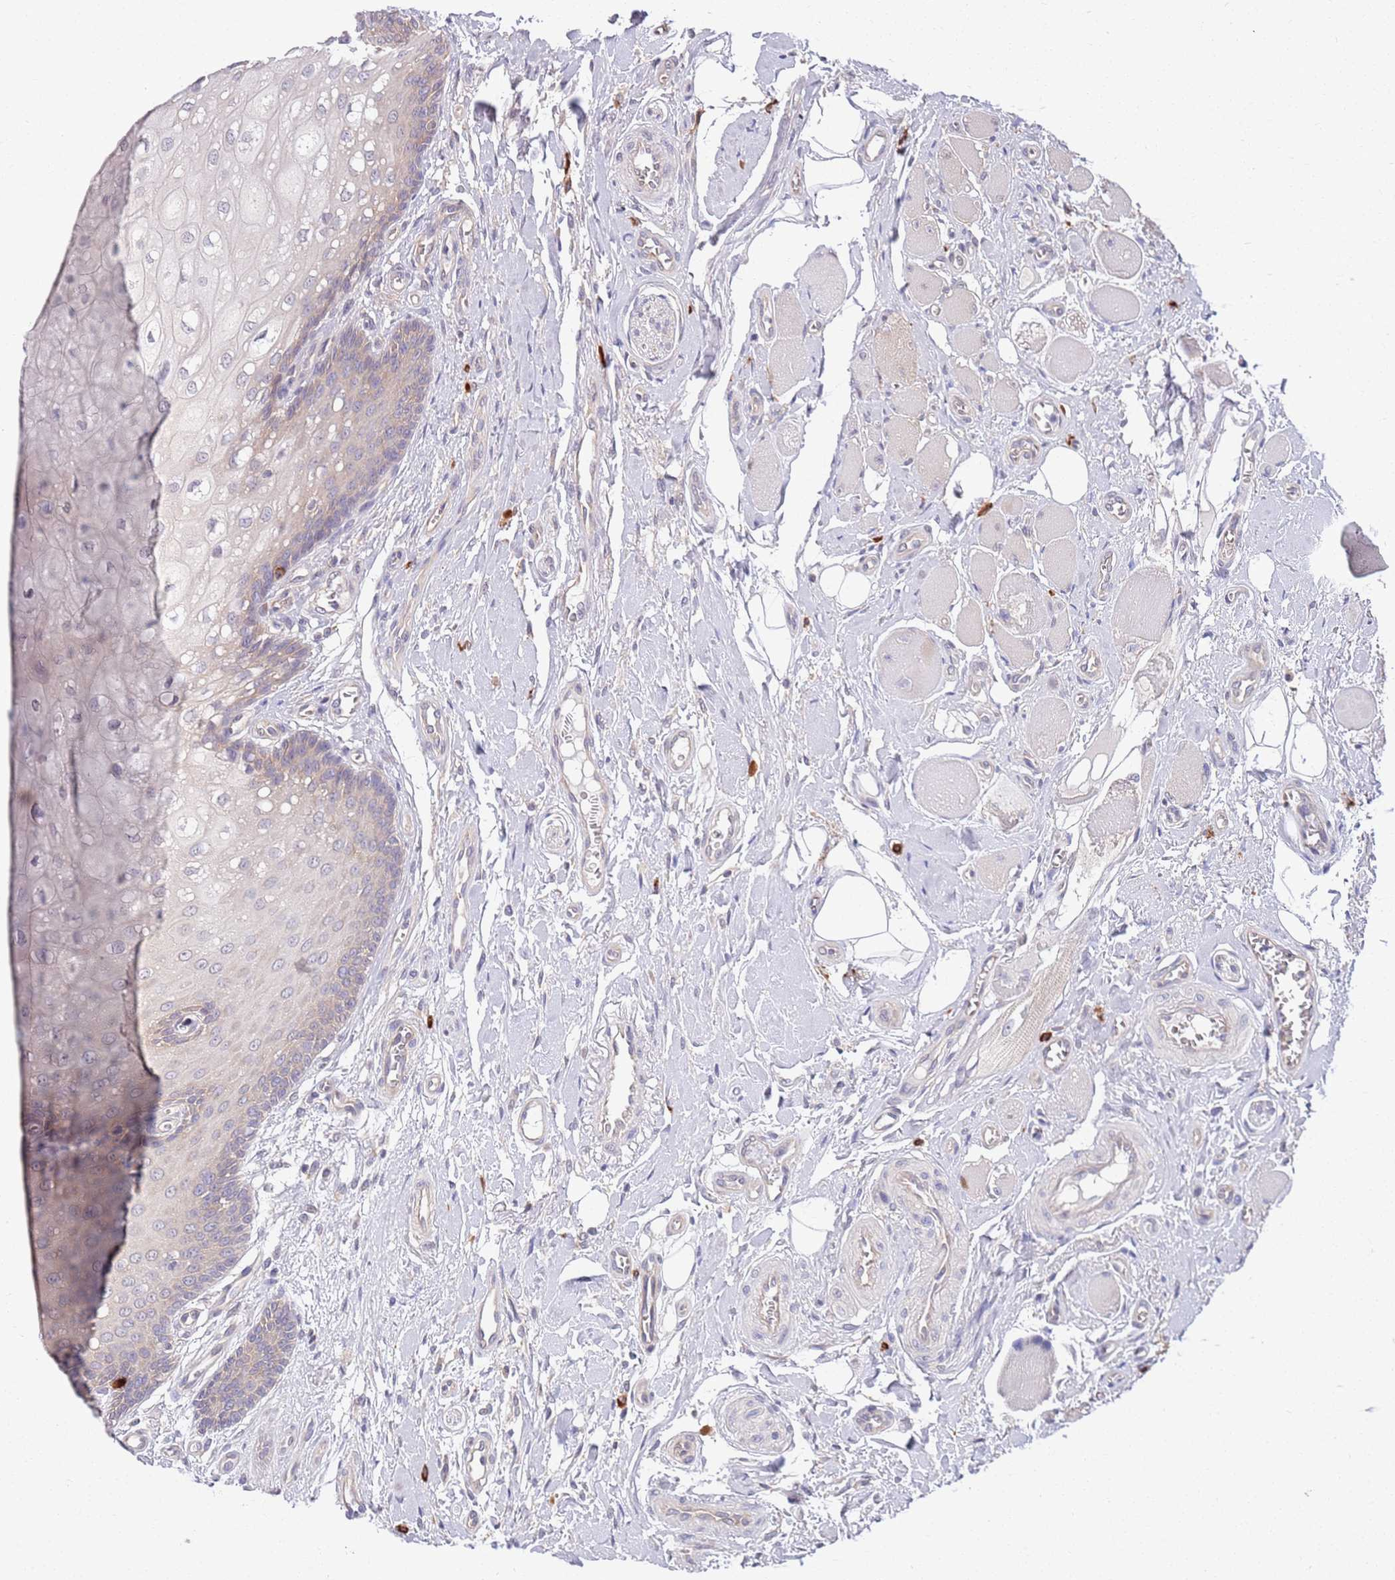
{"staining": {"intensity": "weak", "quantity": "<25%", "location": "cytoplasmic/membranous"}, "tissue": "oral mucosa", "cell_type": "Squamous epithelial cells", "image_type": "normal", "snomed": [{"axis": "morphology", "description": "Normal tissue, NOS"}, {"axis": "morphology", "description": "Squamous cell carcinoma, NOS"}, {"axis": "topography", "description": "Oral tissue"}, {"axis": "topography", "description": "Tounge, NOS"}, {"axis": "topography", "description": "Head-Neck"}], "caption": "Immunohistochemistry (IHC) photomicrograph of unremarkable human oral mucosa stained for a protein (brown), which demonstrates no positivity in squamous epithelial cells.", "gene": "MARVELD2", "patient": {"sex": "male", "age": 79}}